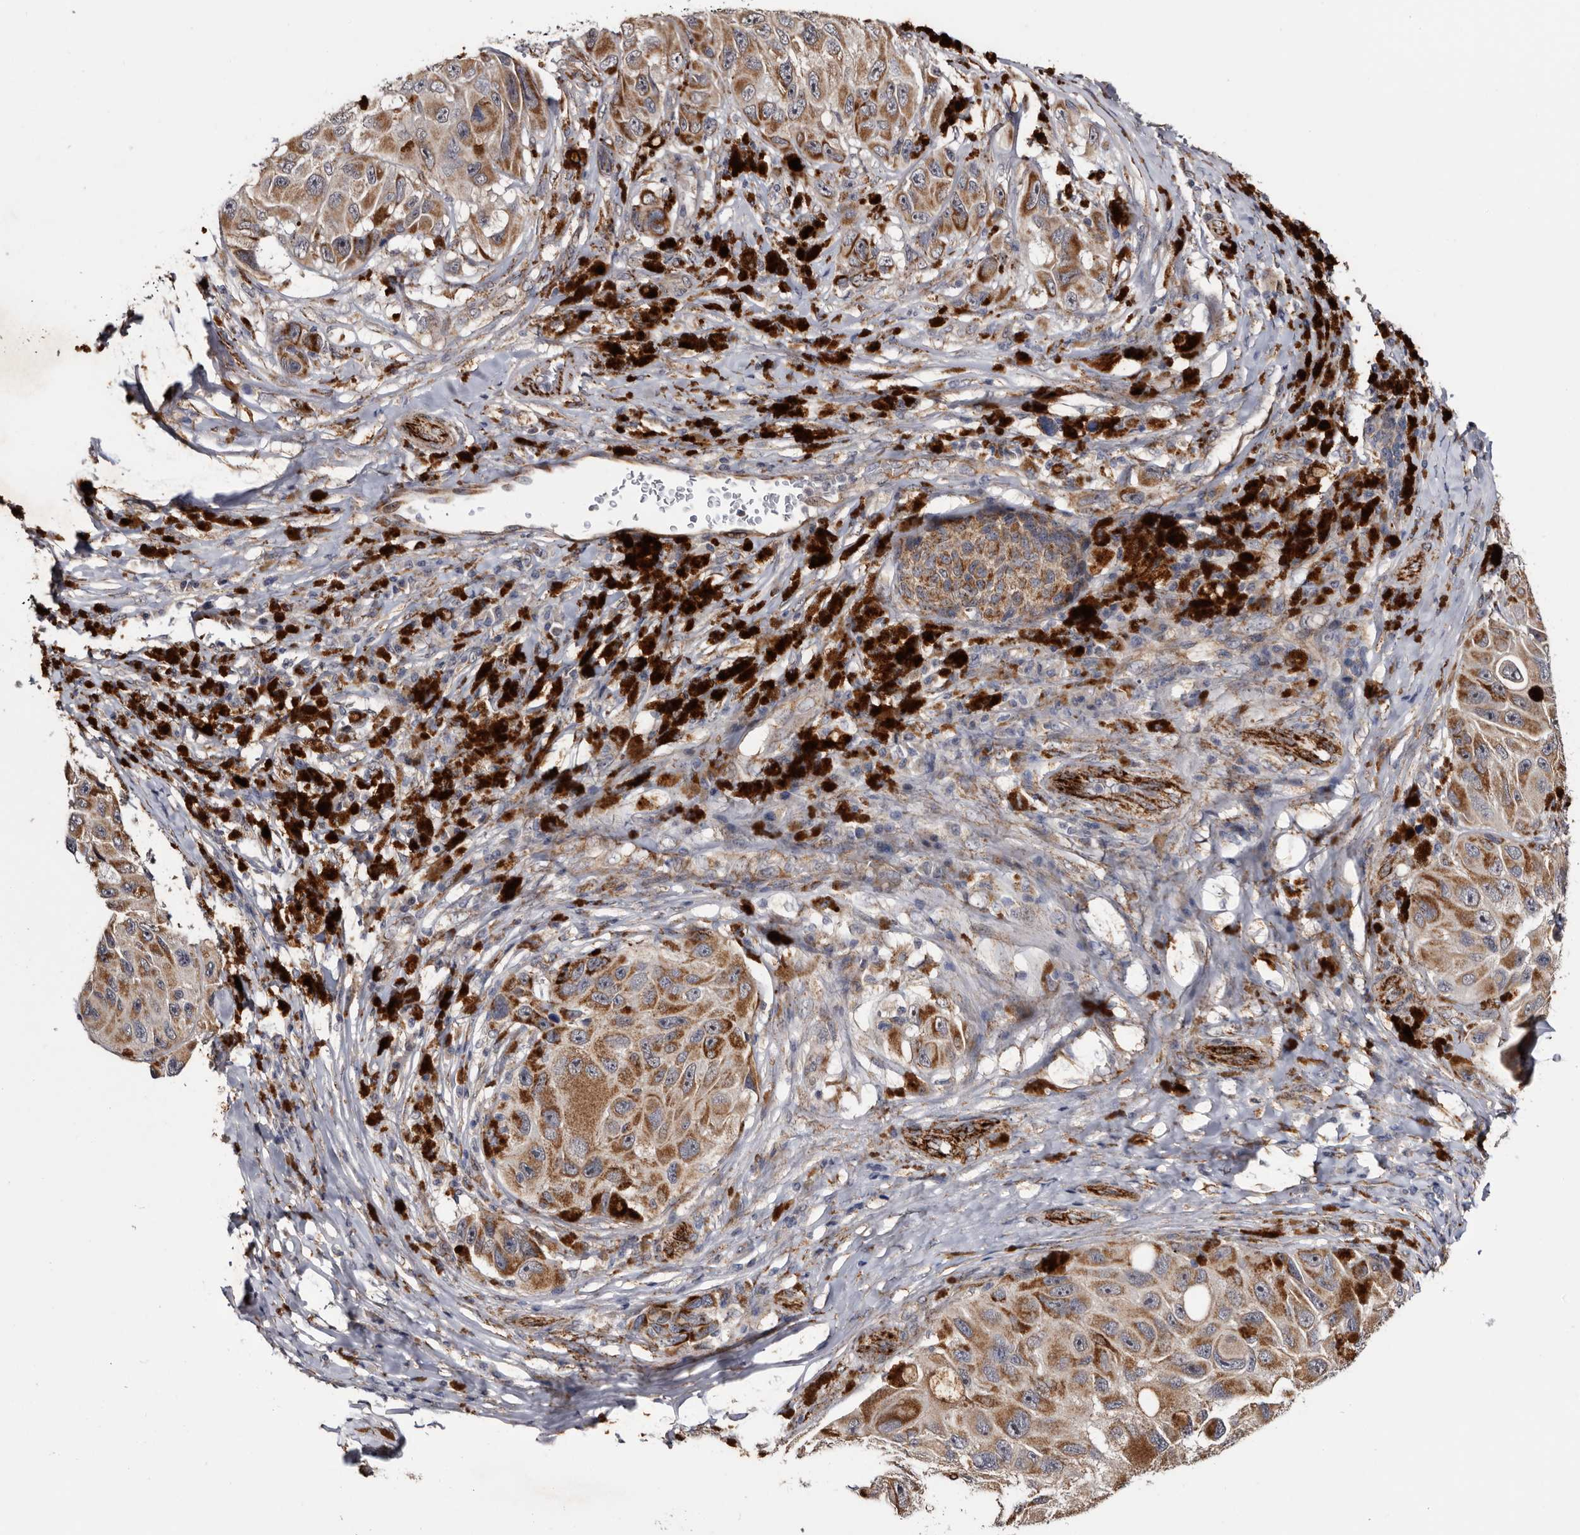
{"staining": {"intensity": "moderate", "quantity": ">75%", "location": "cytoplasmic/membranous"}, "tissue": "melanoma", "cell_type": "Tumor cells", "image_type": "cancer", "snomed": [{"axis": "morphology", "description": "Malignant melanoma, NOS"}, {"axis": "topography", "description": "Skin"}], "caption": "The photomicrograph shows immunohistochemical staining of malignant melanoma. There is moderate cytoplasmic/membranous expression is appreciated in approximately >75% of tumor cells. The staining was performed using DAB to visualize the protein expression in brown, while the nuclei were stained in blue with hematoxylin (Magnification: 20x).", "gene": "ARMCX2", "patient": {"sex": "female", "age": 73}}